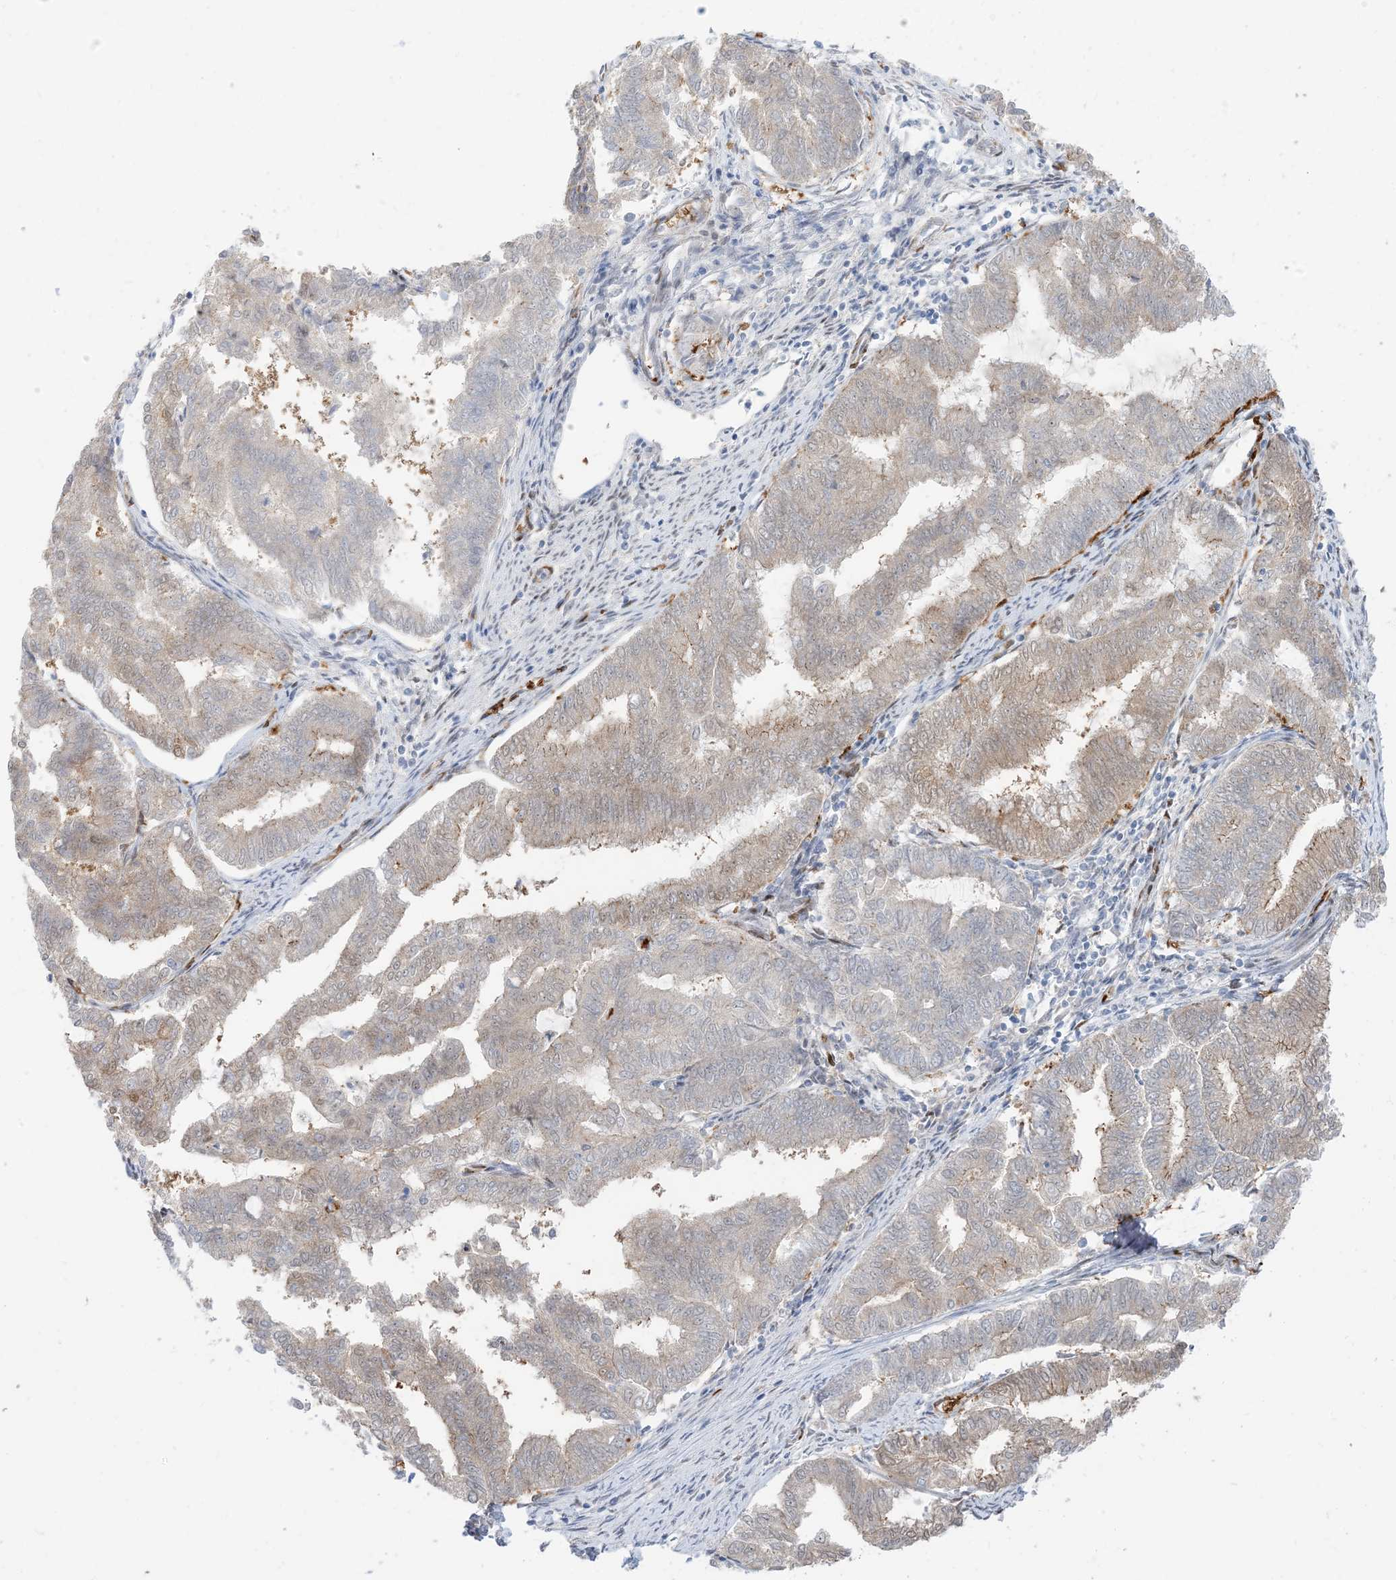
{"staining": {"intensity": "weak", "quantity": "<25%", "location": "cytoplasmic/membranous"}, "tissue": "endometrial cancer", "cell_type": "Tumor cells", "image_type": "cancer", "snomed": [{"axis": "morphology", "description": "Adenocarcinoma, NOS"}, {"axis": "topography", "description": "Endometrium"}], "caption": "High magnification brightfield microscopy of endometrial cancer (adenocarcinoma) stained with DAB (brown) and counterstained with hematoxylin (blue): tumor cells show no significant staining. (DAB (3,3'-diaminobenzidine) immunohistochemistry visualized using brightfield microscopy, high magnification).", "gene": "RIN1", "patient": {"sex": "female", "age": 79}}